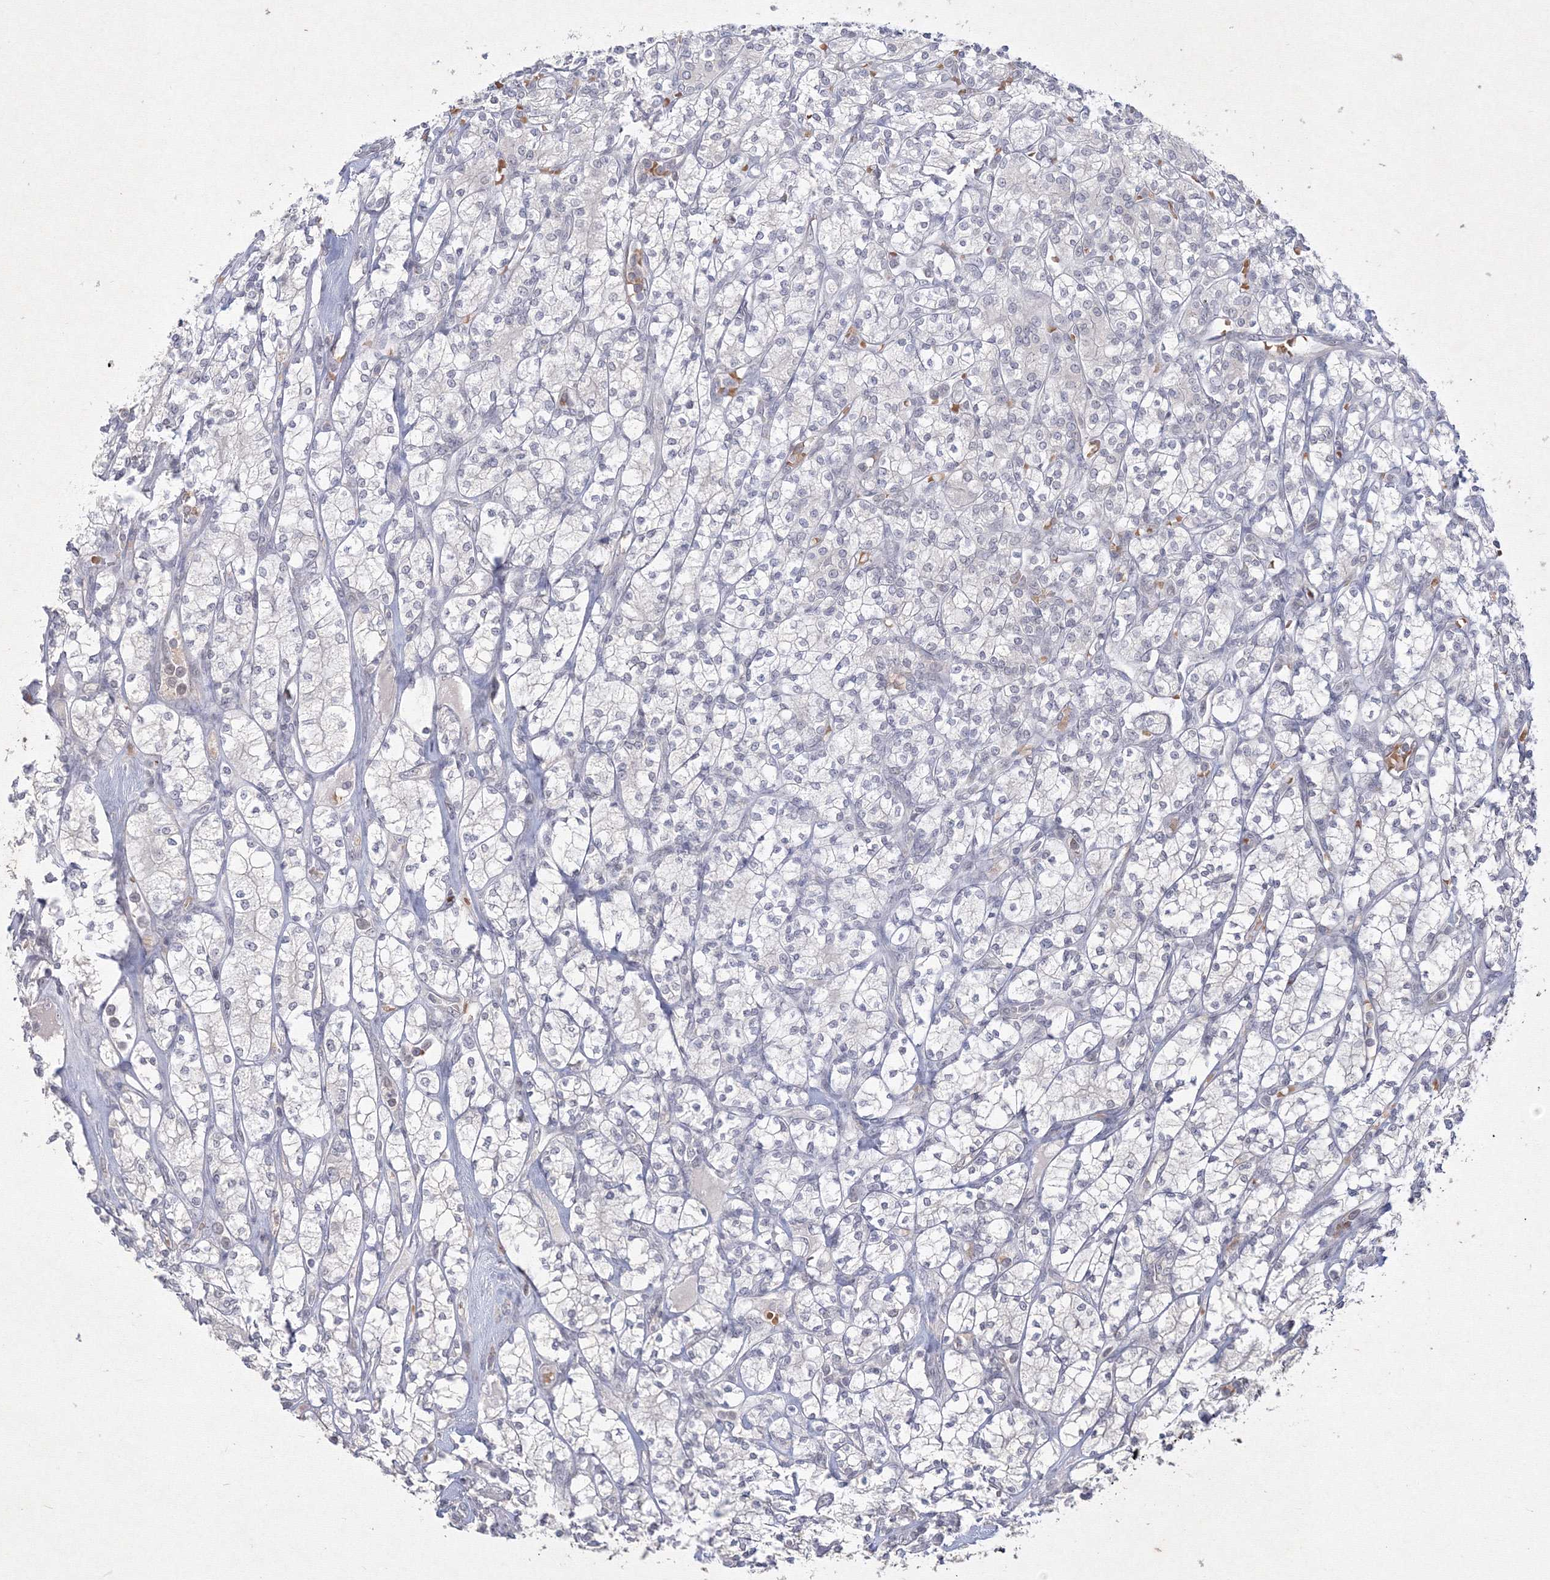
{"staining": {"intensity": "negative", "quantity": "none", "location": "none"}, "tissue": "renal cancer", "cell_type": "Tumor cells", "image_type": "cancer", "snomed": [{"axis": "morphology", "description": "Adenocarcinoma, NOS"}, {"axis": "topography", "description": "Kidney"}], "caption": "Tumor cells are negative for protein expression in human renal cancer.", "gene": "NXPE3", "patient": {"sex": "male", "age": 77}}